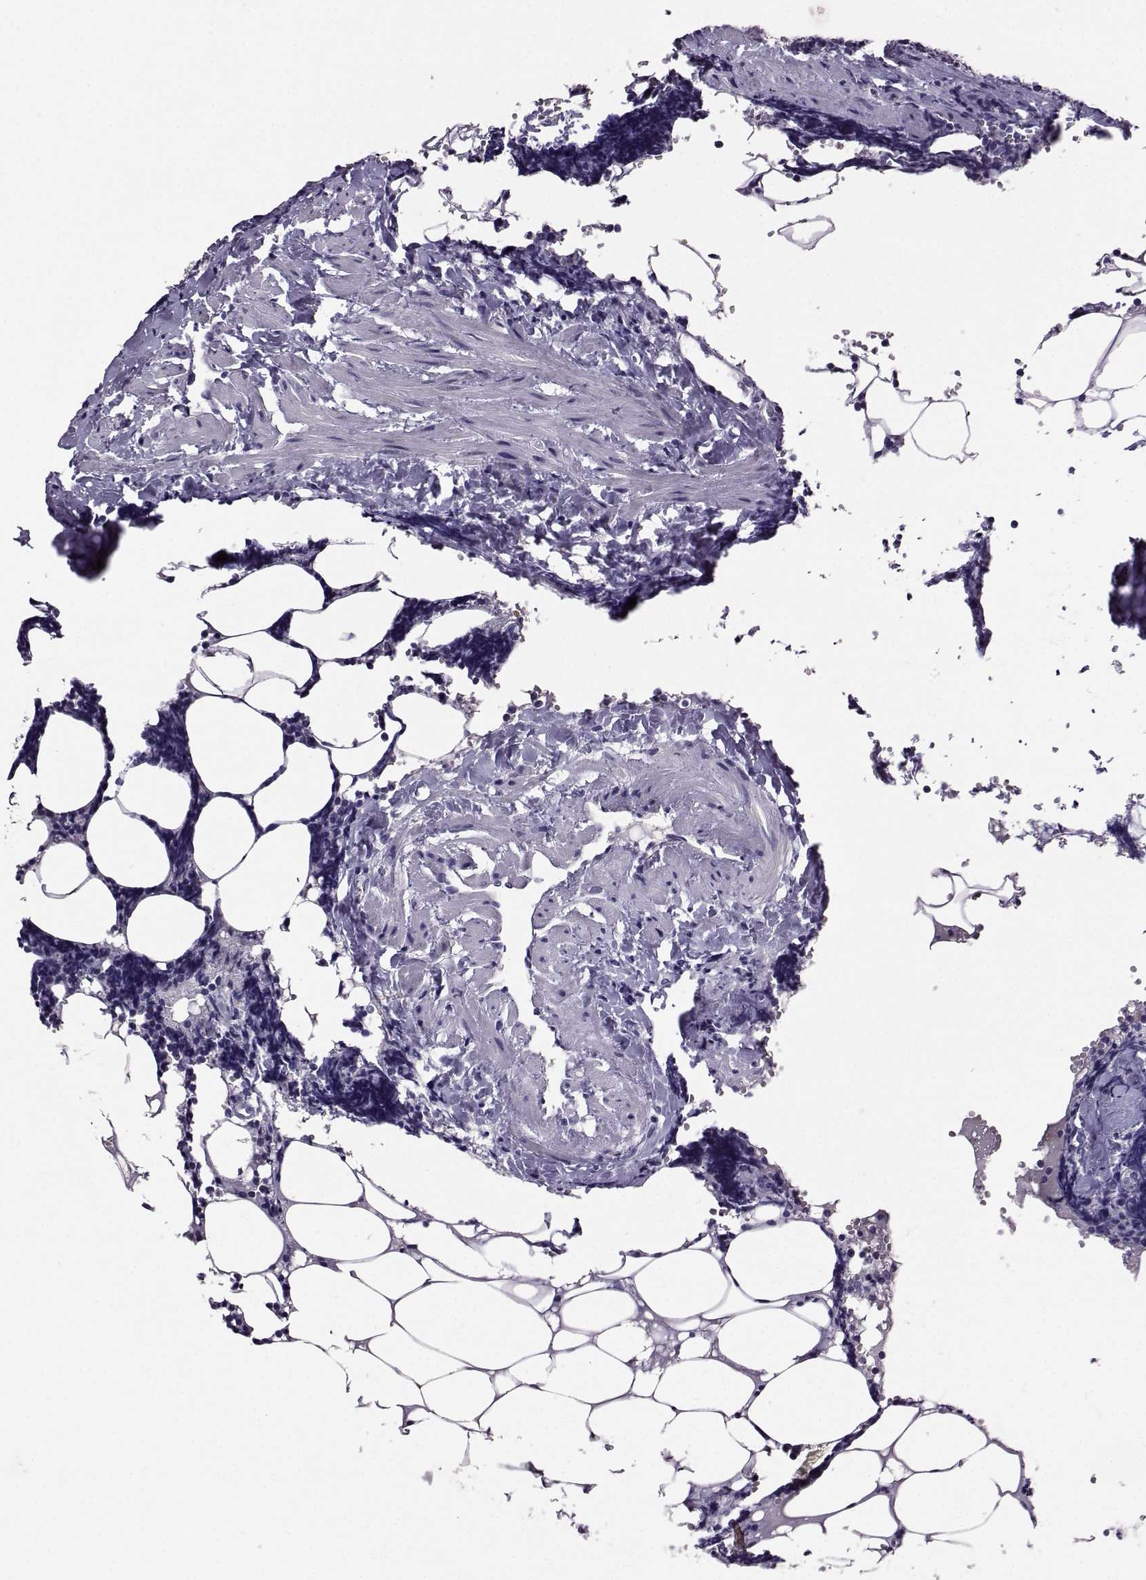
{"staining": {"intensity": "negative", "quantity": "none", "location": "none"}, "tissue": "lymph node", "cell_type": "Germinal center cells", "image_type": "normal", "snomed": [{"axis": "morphology", "description": "Normal tissue, NOS"}, {"axis": "topography", "description": "Lymph node"}], "caption": "DAB (3,3'-diaminobenzidine) immunohistochemical staining of unremarkable human lymph node displays no significant staining in germinal center cells. (DAB (3,3'-diaminobenzidine) immunohistochemistry visualized using brightfield microscopy, high magnification).", "gene": "CARTPT", "patient": {"sex": "female", "age": 50}}